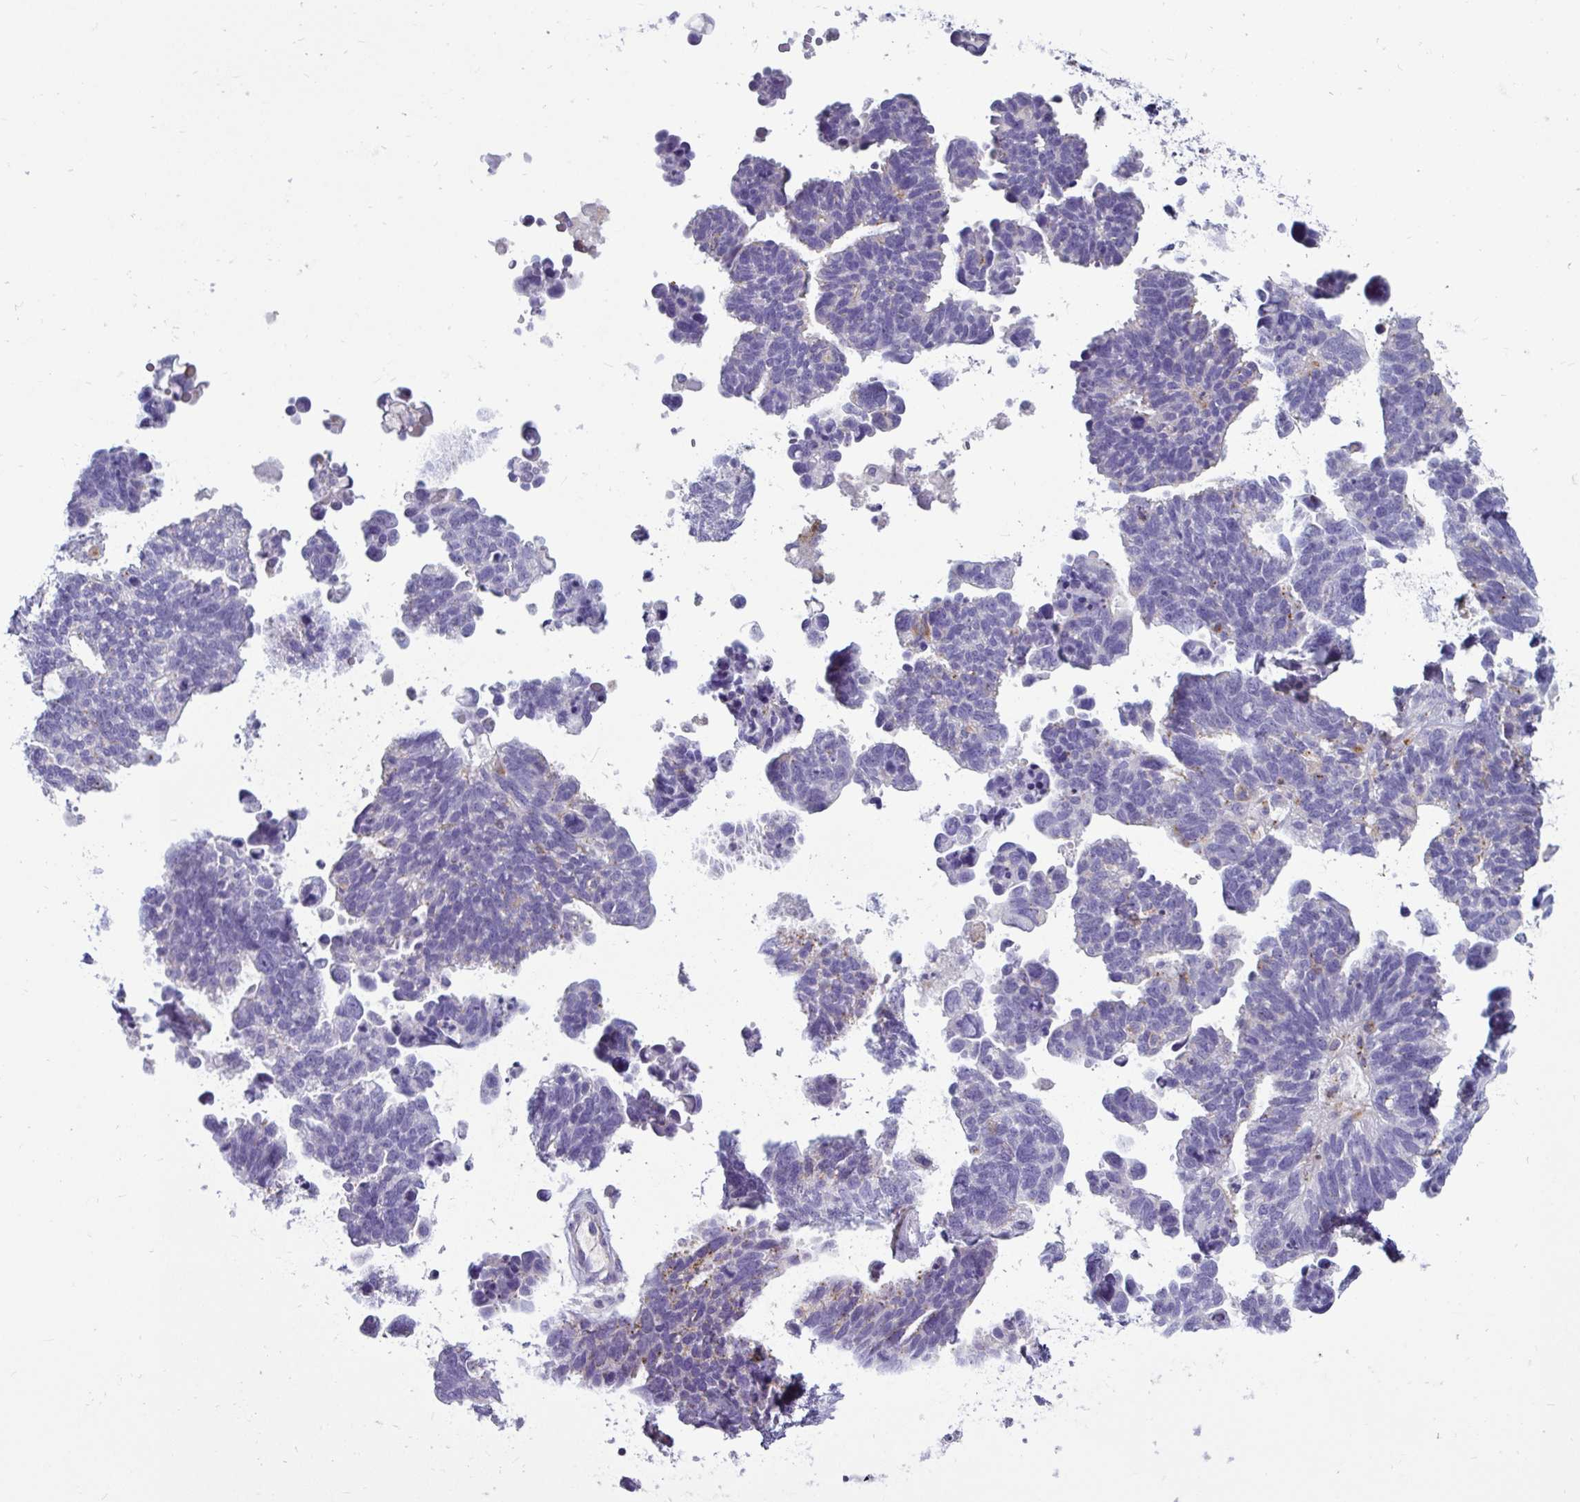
{"staining": {"intensity": "negative", "quantity": "none", "location": "none"}, "tissue": "ovarian cancer", "cell_type": "Tumor cells", "image_type": "cancer", "snomed": [{"axis": "morphology", "description": "Cystadenocarcinoma, serous, NOS"}, {"axis": "topography", "description": "Ovary"}], "caption": "DAB immunohistochemical staining of ovarian cancer (serous cystadenocarcinoma) shows no significant staining in tumor cells.", "gene": "CTSZ", "patient": {"sex": "female", "age": 60}}